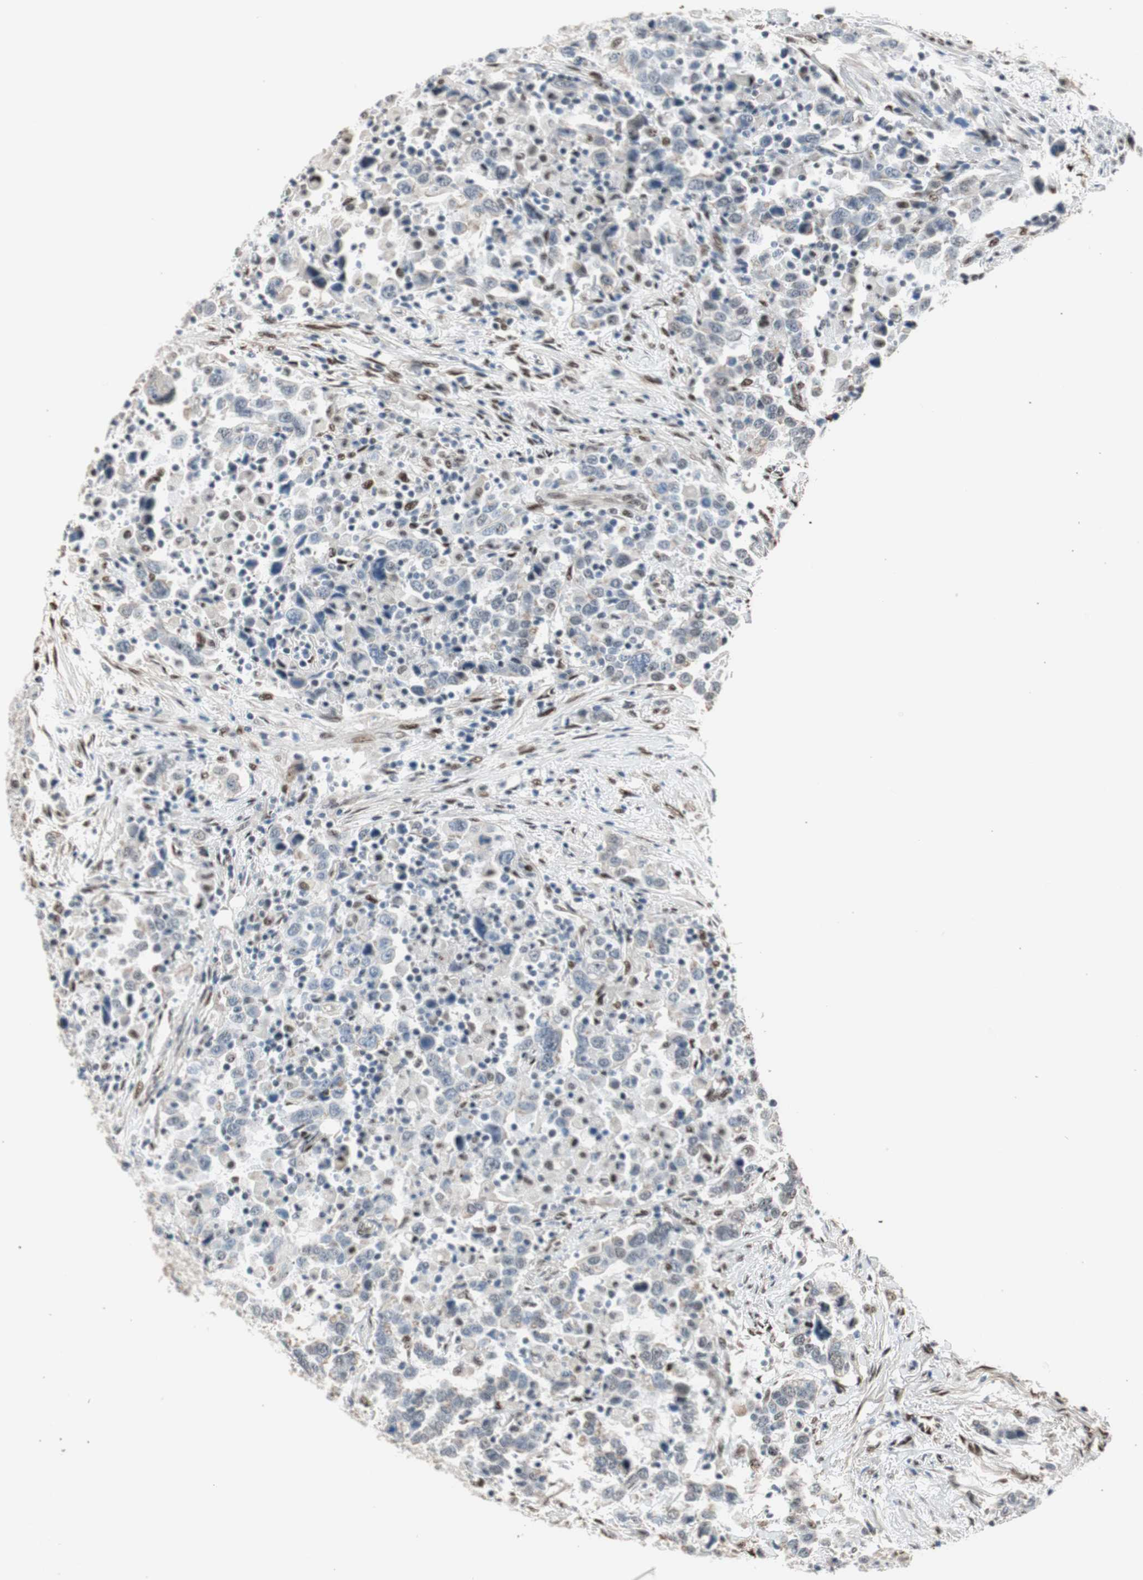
{"staining": {"intensity": "negative", "quantity": "none", "location": "none"}, "tissue": "urothelial cancer", "cell_type": "Tumor cells", "image_type": "cancer", "snomed": [{"axis": "morphology", "description": "Urothelial carcinoma, High grade"}, {"axis": "topography", "description": "Urinary bladder"}], "caption": "This is an immunohistochemistry histopathology image of urothelial cancer. There is no expression in tumor cells.", "gene": "PML", "patient": {"sex": "male", "age": 61}}